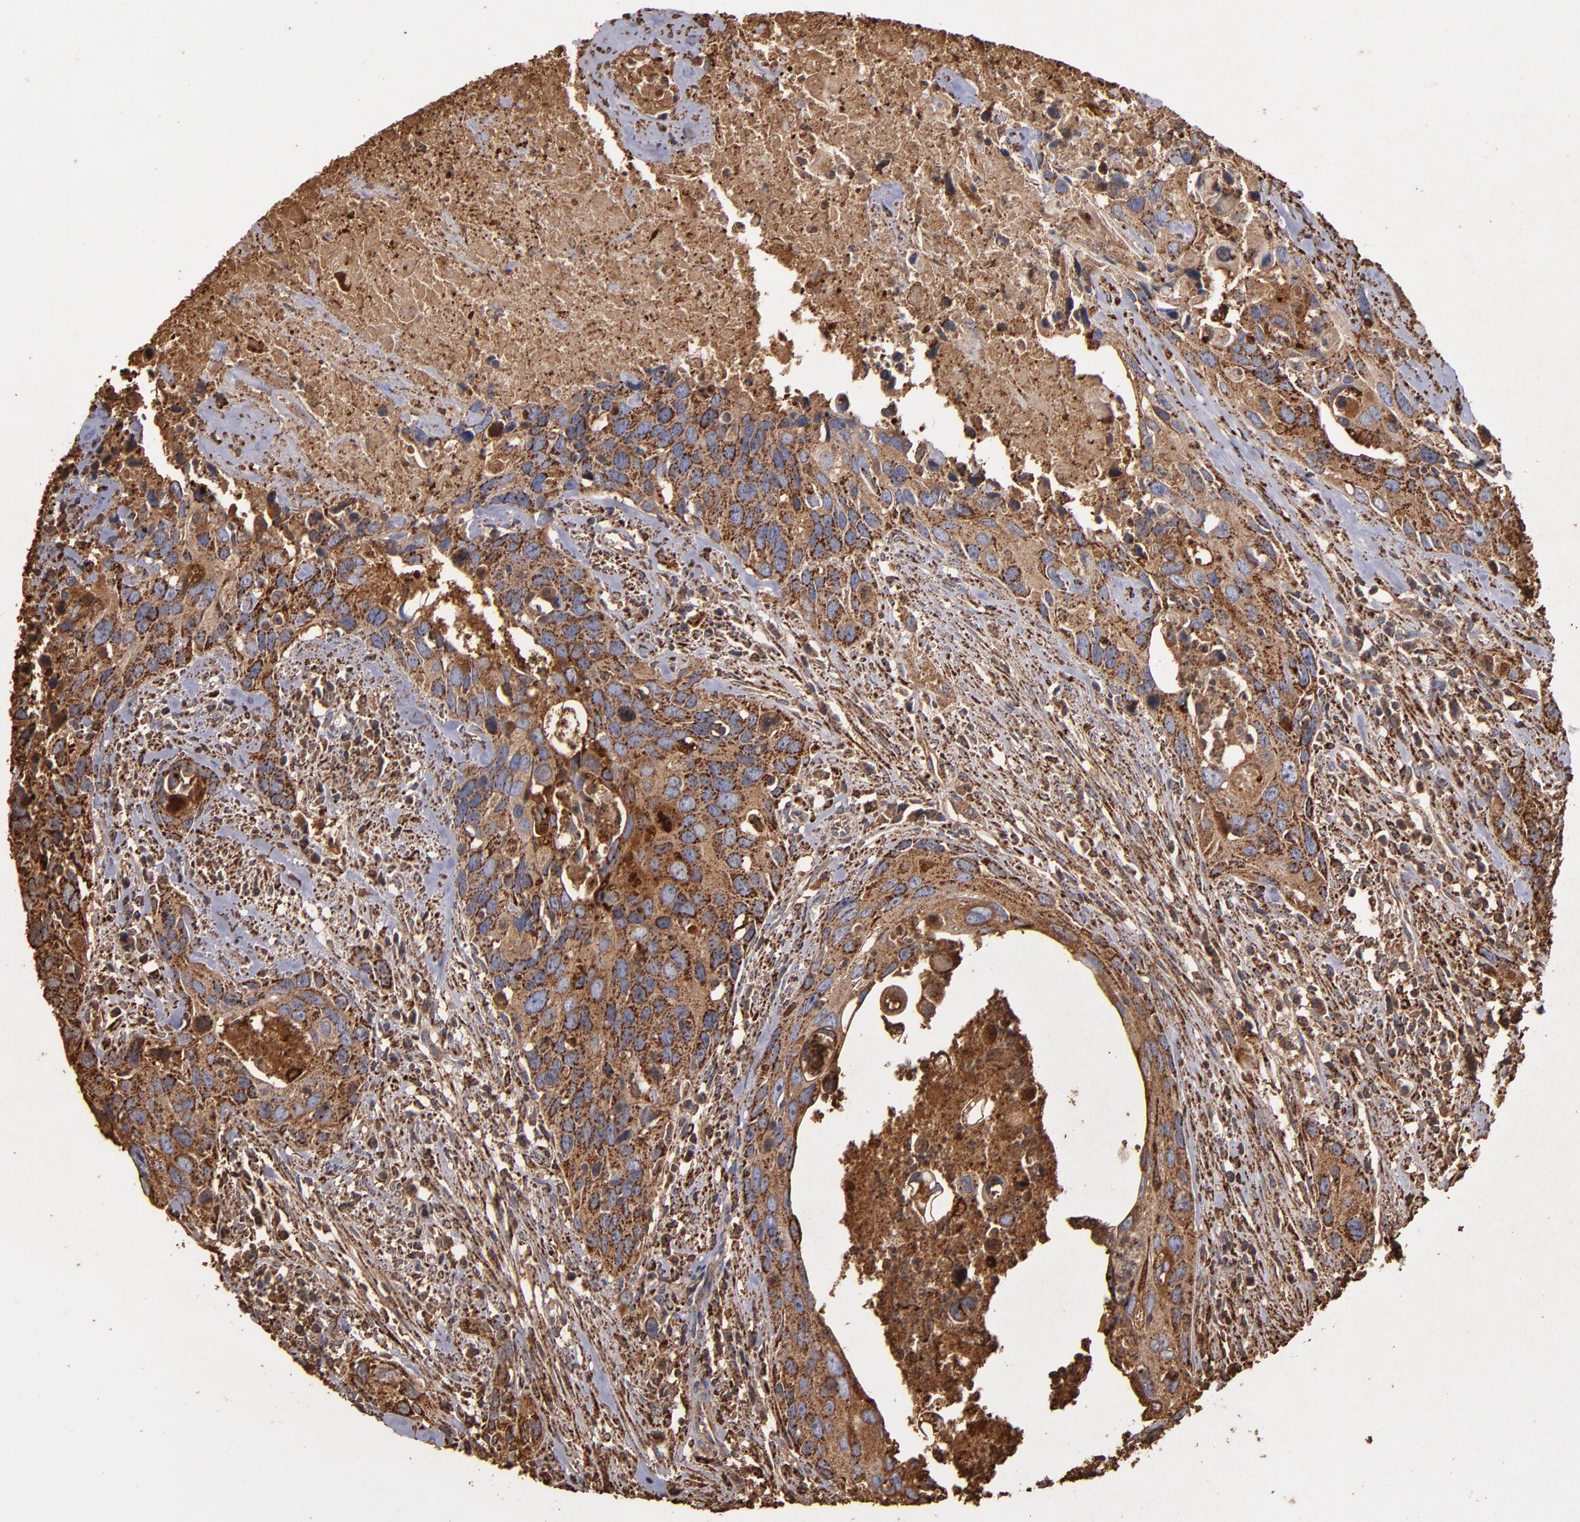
{"staining": {"intensity": "strong", "quantity": ">75%", "location": "cytoplasmic/membranous"}, "tissue": "urothelial cancer", "cell_type": "Tumor cells", "image_type": "cancer", "snomed": [{"axis": "morphology", "description": "Urothelial carcinoma, High grade"}, {"axis": "topography", "description": "Urinary bladder"}], "caption": "Immunohistochemical staining of human urothelial cancer shows high levels of strong cytoplasmic/membranous positivity in approximately >75% of tumor cells.", "gene": "SOD2", "patient": {"sex": "male", "age": 71}}